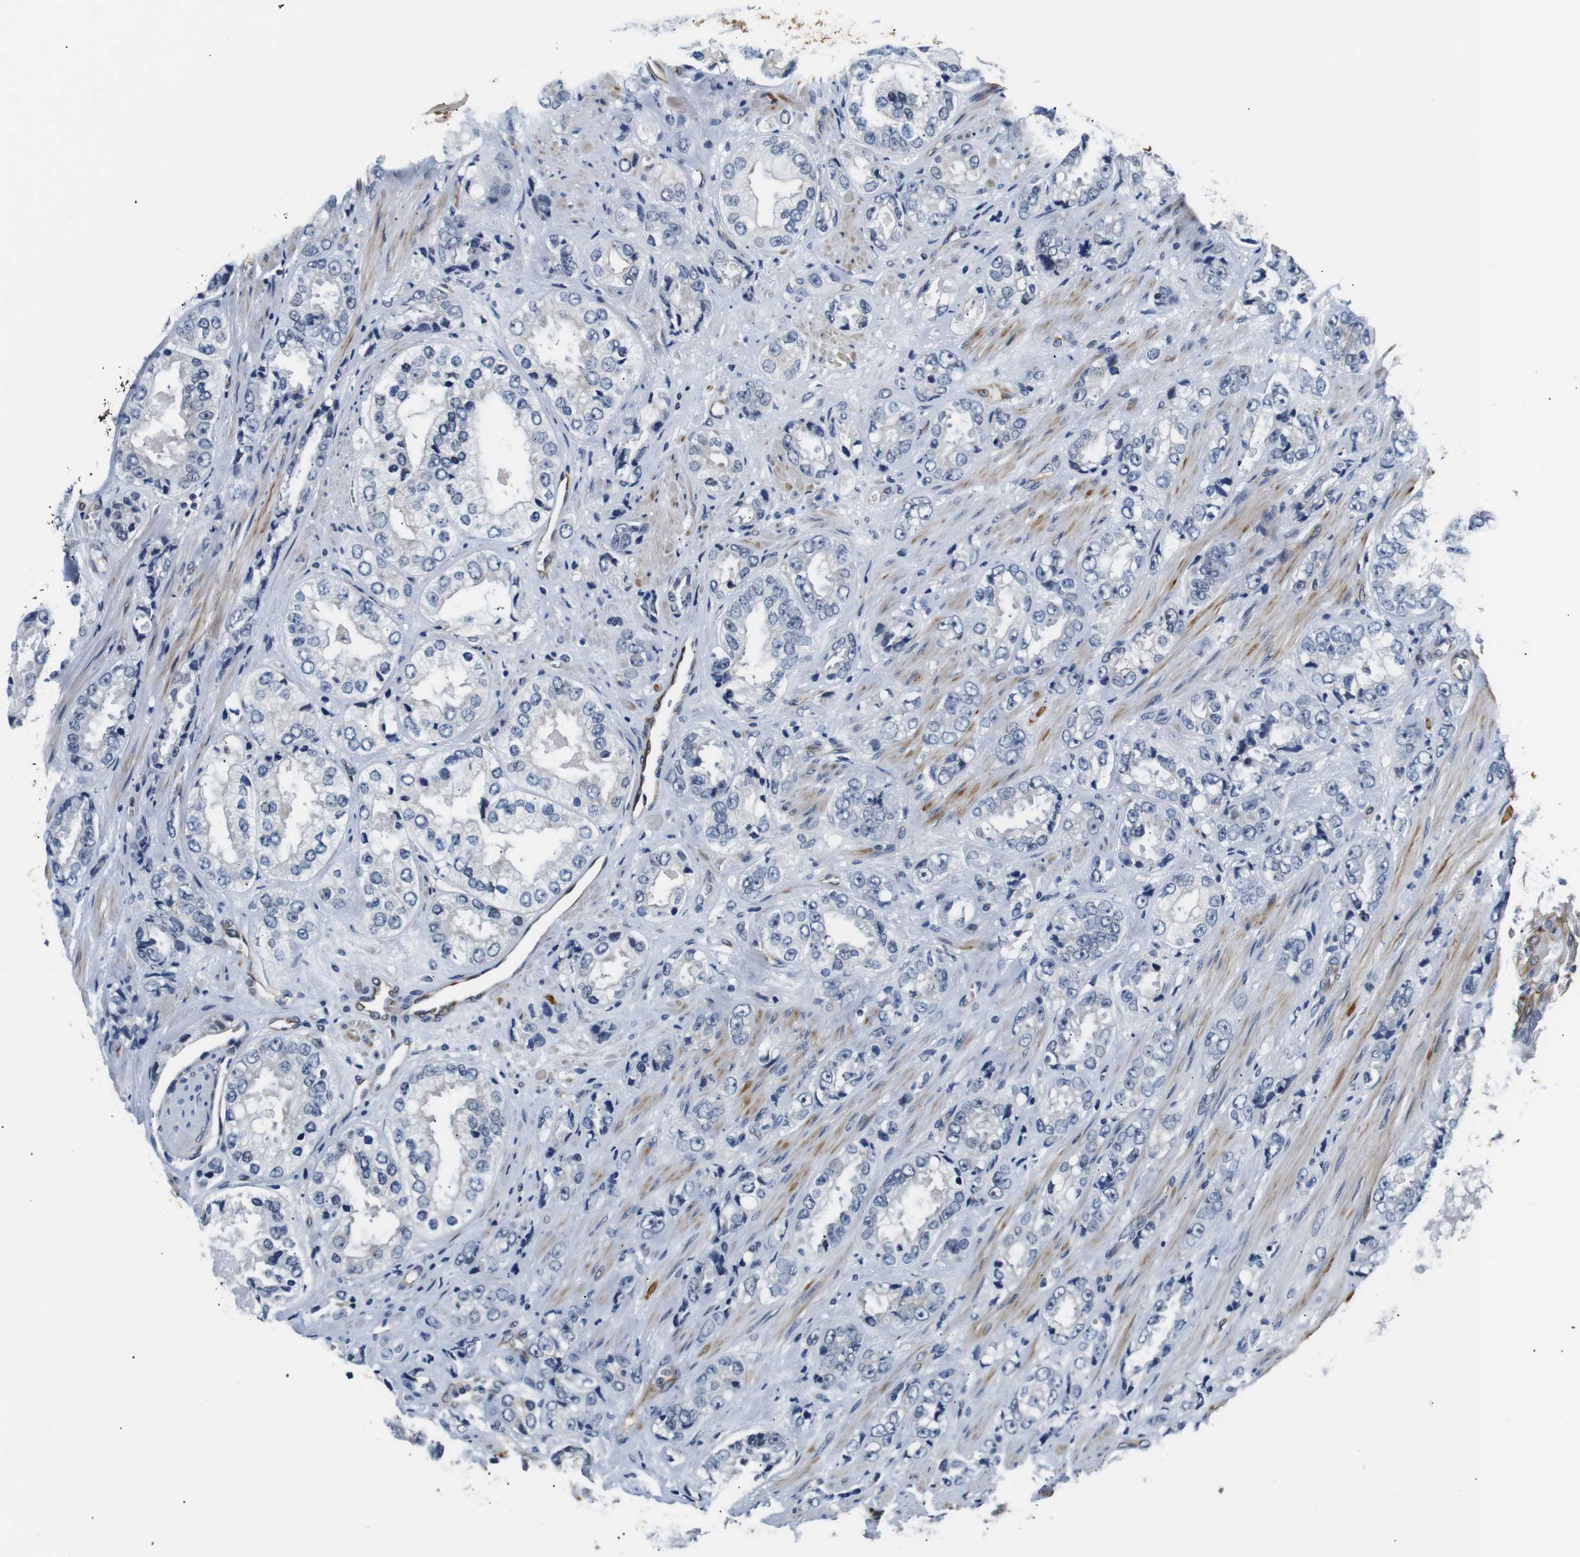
{"staining": {"intensity": "negative", "quantity": "none", "location": "none"}, "tissue": "prostate cancer", "cell_type": "Tumor cells", "image_type": "cancer", "snomed": [{"axis": "morphology", "description": "Adenocarcinoma, High grade"}, {"axis": "topography", "description": "Prostate"}], "caption": "This micrograph is of prostate cancer stained with IHC to label a protein in brown with the nuclei are counter-stained blue. There is no positivity in tumor cells.", "gene": "TAFA1", "patient": {"sex": "male", "age": 61}}